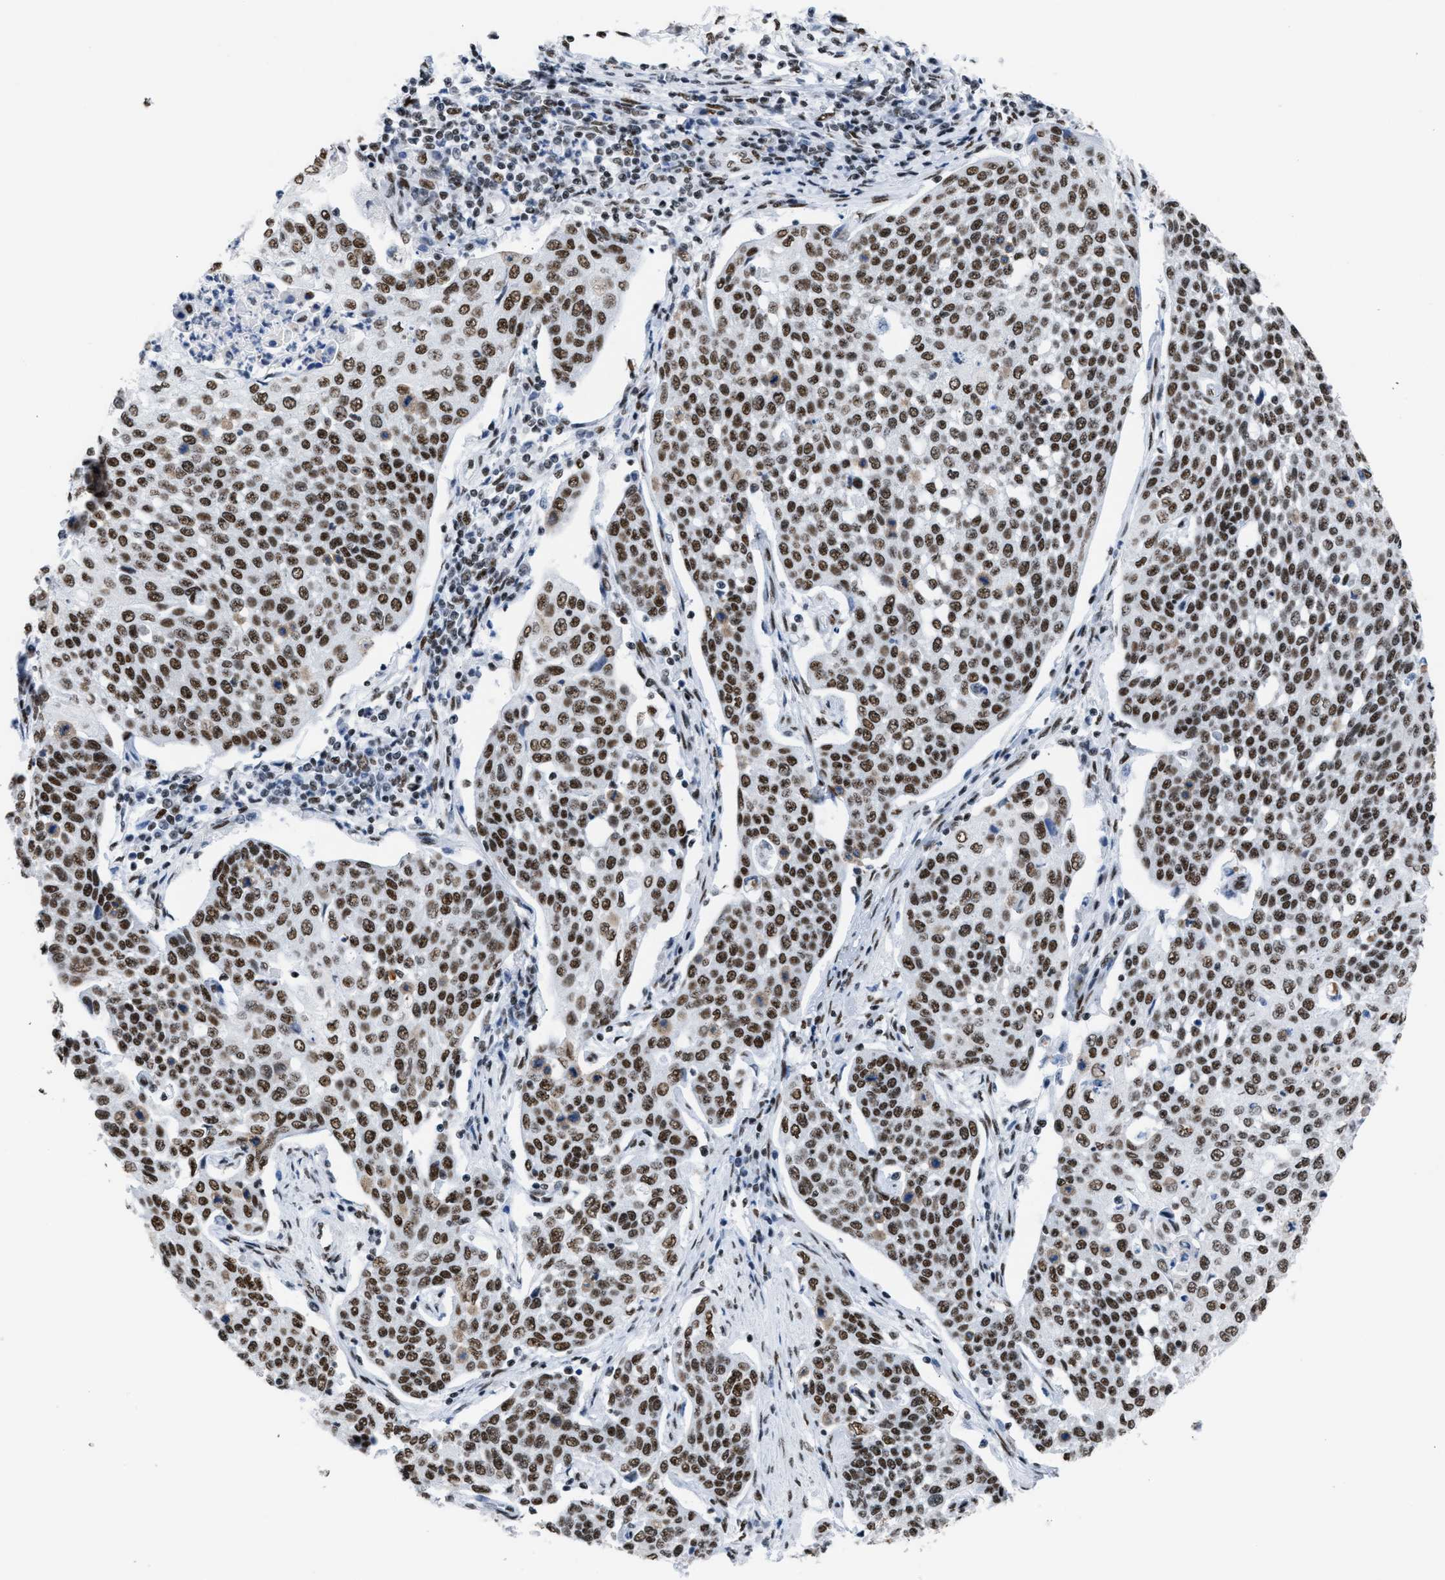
{"staining": {"intensity": "moderate", "quantity": ">75%", "location": "cytoplasmic/membranous"}, "tissue": "cervical cancer", "cell_type": "Tumor cells", "image_type": "cancer", "snomed": [{"axis": "morphology", "description": "Squamous cell carcinoma, NOS"}, {"axis": "topography", "description": "Cervix"}], "caption": "IHC photomicrograph of cervical cancer stained for a protein (brown), which shows medium levels of moderate cytoplasmic/membranous staining in approximately >75% of tumor cells.", "gene": "CCAR2", "patient": {"sex": "female", "age": 34}}